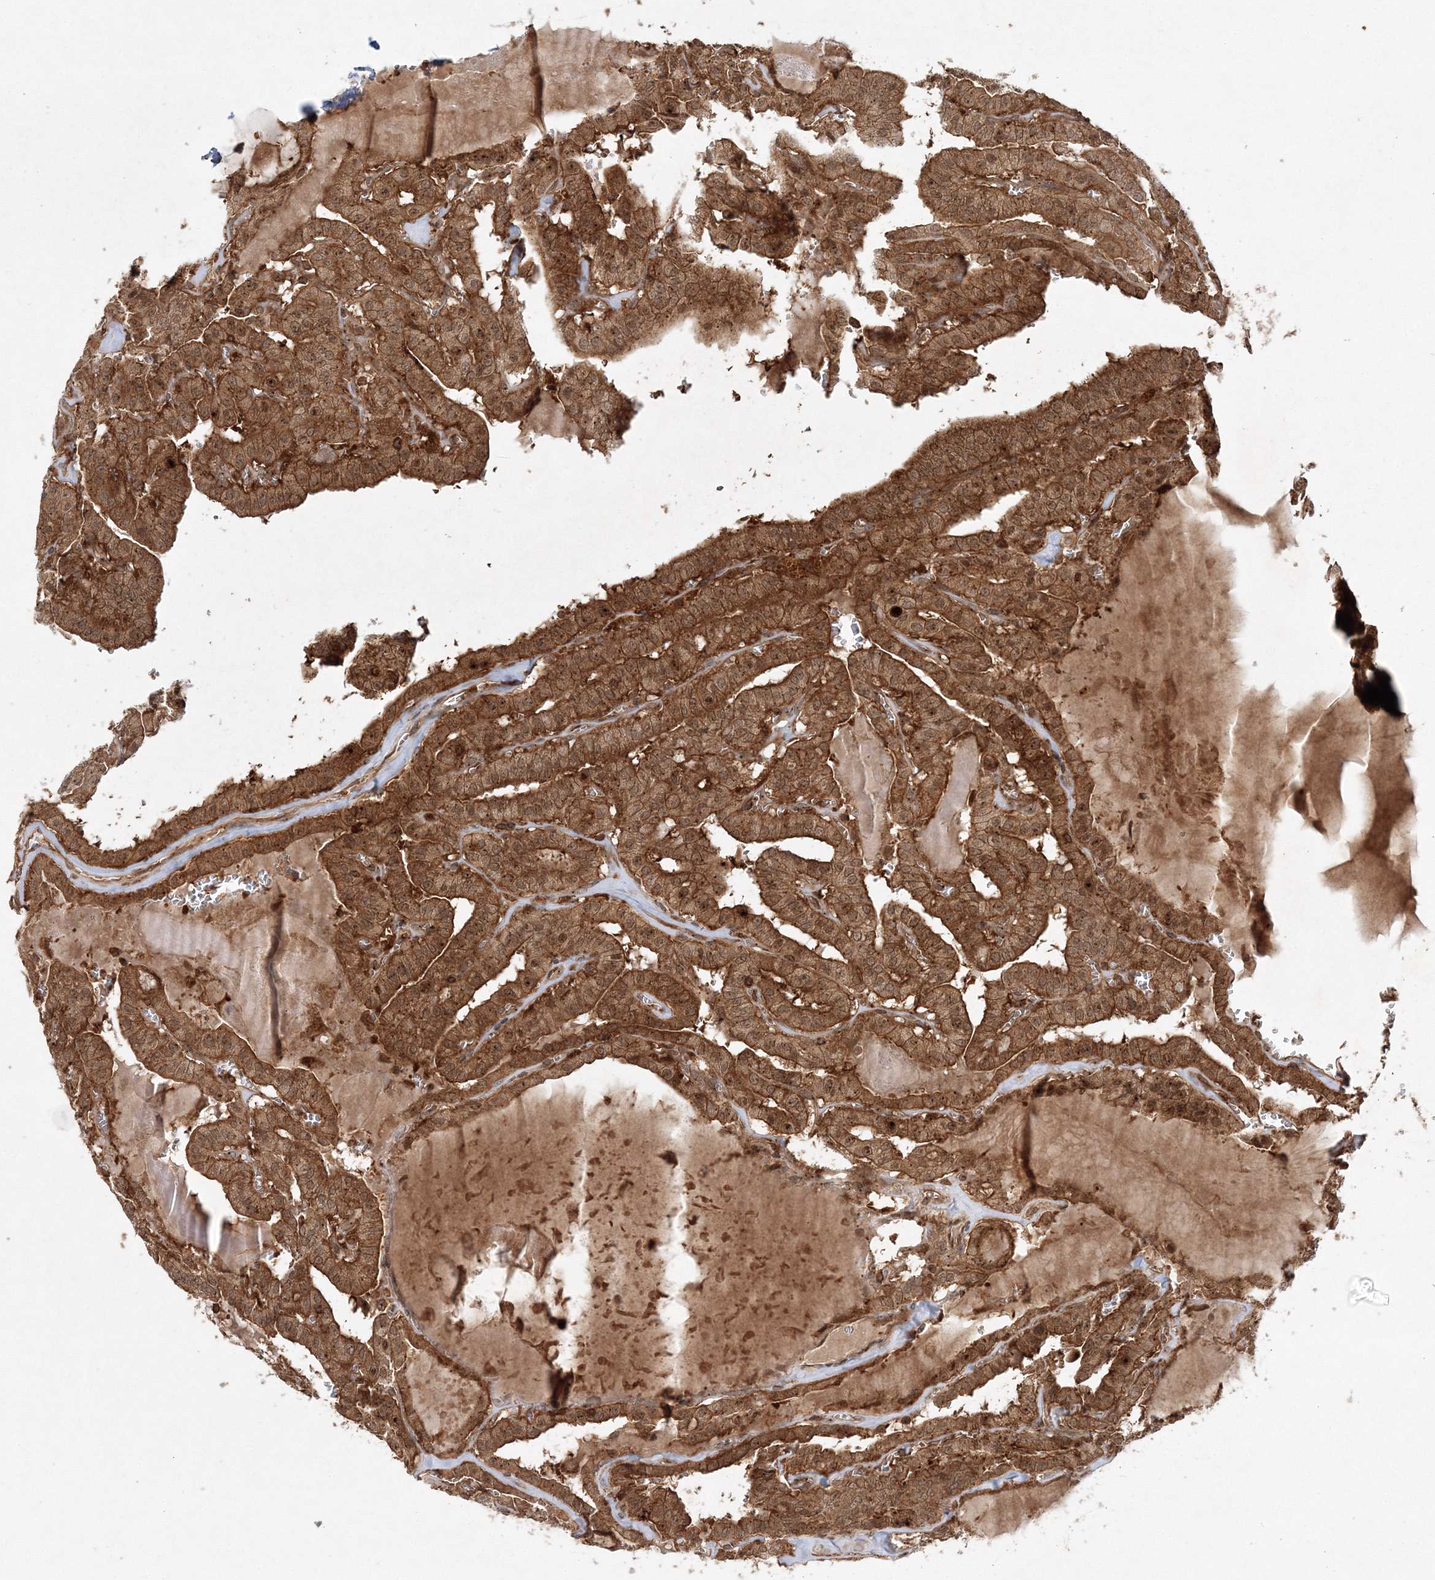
{"staining": {"intensity": "strong", "quantity": ">75%", "location": "cytoplasmic/membranous"}, "tissue": "thyroid cancer", "cell_type": "Tumor cells", "image_type": "cancer", "snomed": [{"axis": "morphology", "description": "Papillary adenocarcinoma, NOS"}, {"axis": "topography", "description": "Thyroid gland"}], "caption": "High-magnification brightfield microscopy of thyroid papillary adenocarcinoma stained with DAB (brown) and counterstained with hematoxylin (blue). tumor cells exhibit strong cytoplasmic/membranous positivity is seen in about>75% of cells.", "gene": "WDR37", "patient": {"sex": "male", "age": 52}}